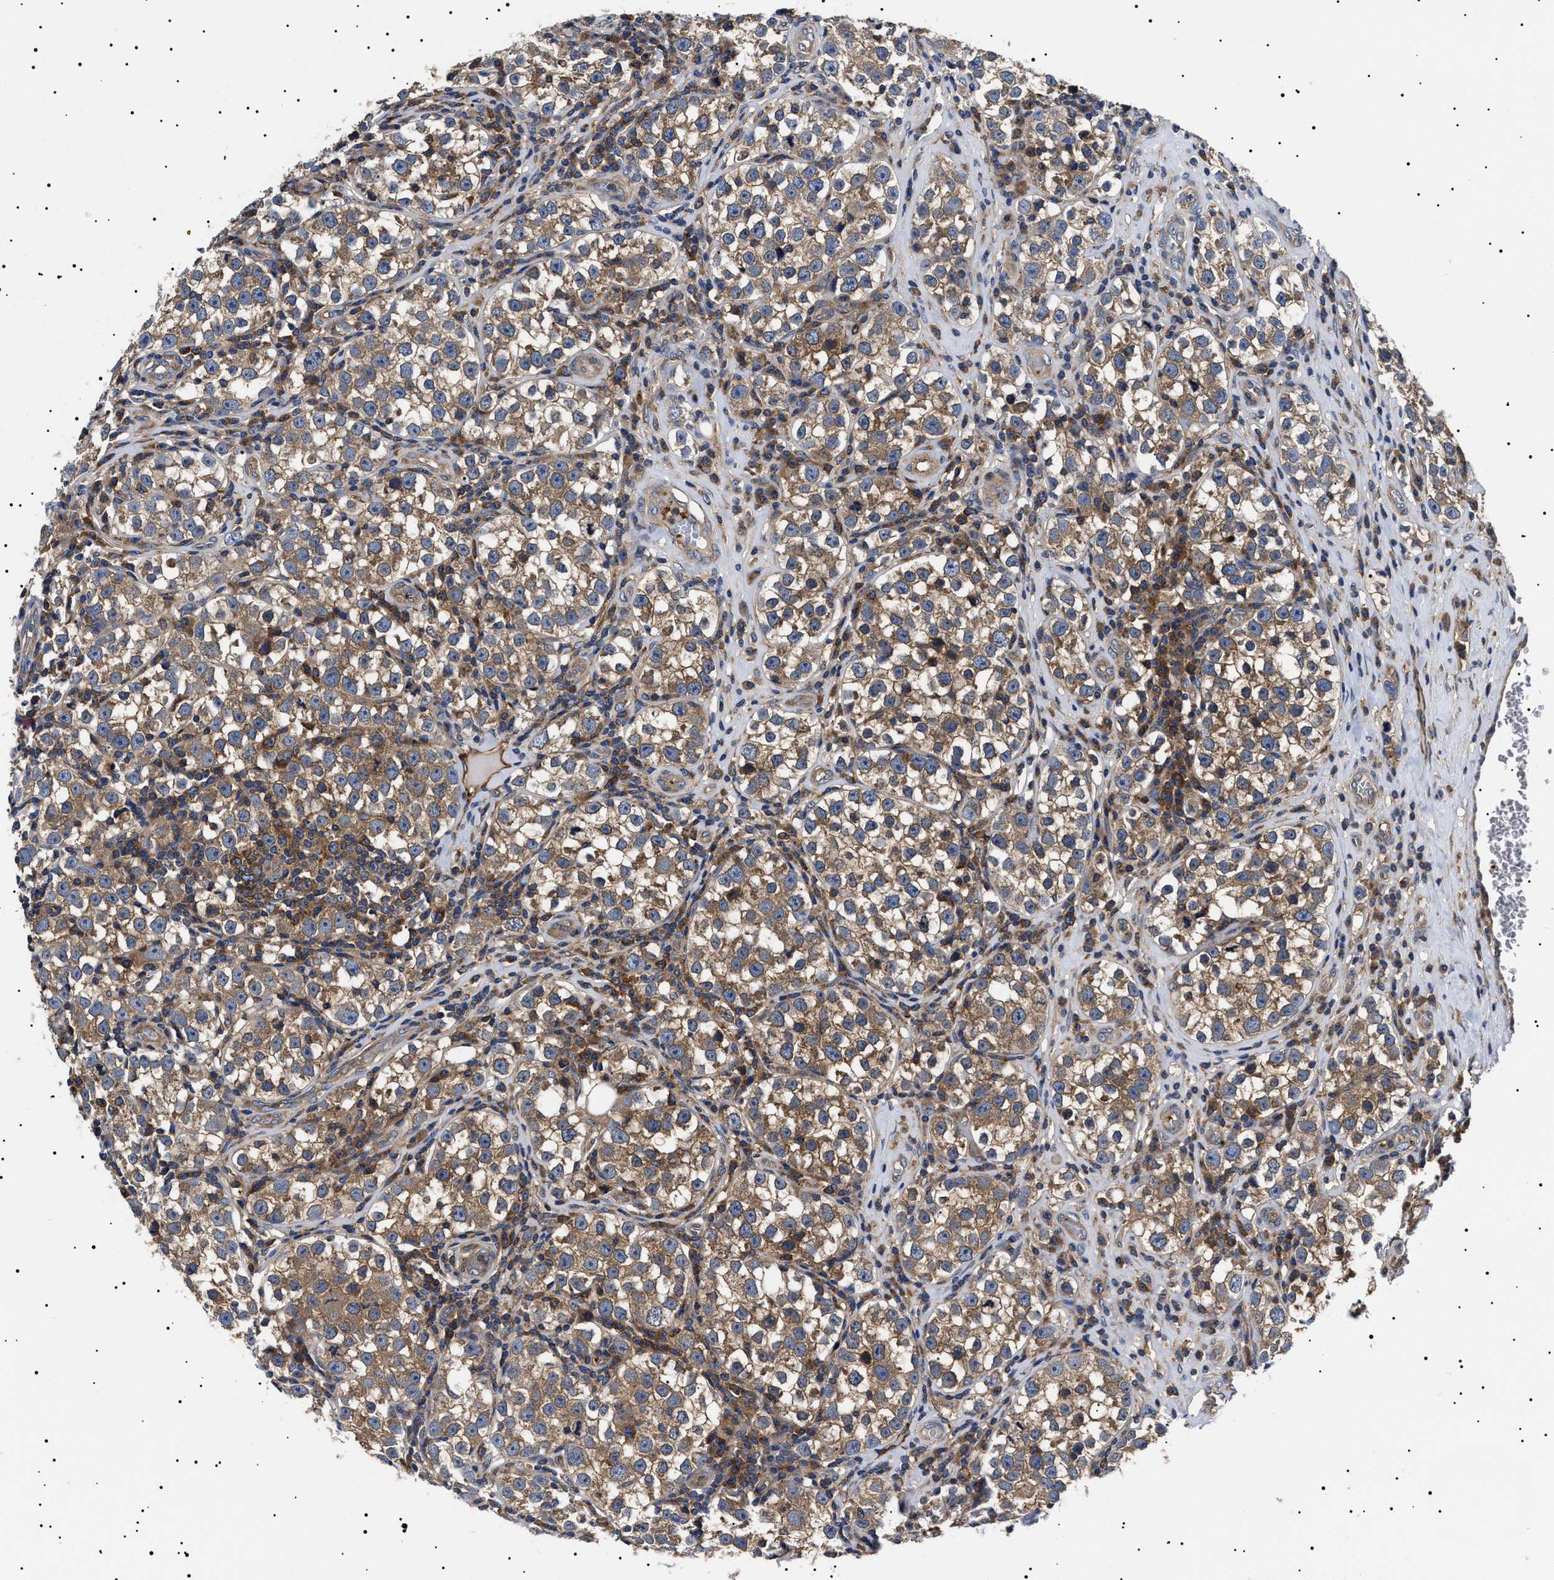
{"staining": {"intensity": "weak", "quantity": ">75%", "location": "cytoplasmic/membranous"}, "tissue": "testis cancer", "cell_type": "Tumor cells", "image_type": "cancer", "snomed": [{"axis": "morphology", "description": "Normal tissue, NOS"}, {"axis": "morphology", "description": "Seminoma, NOS"}, {"axis": "topography", "description": "Testis"}], "caption": "Testis cancer stained with IHC reveals weak cytoplasmic/membranous staining in about >75% of tumor cells. (IHC, brightfield microscopy, high magnification).", "gene": "TPP2", "patient": {"sex": "male", "age": 43}}